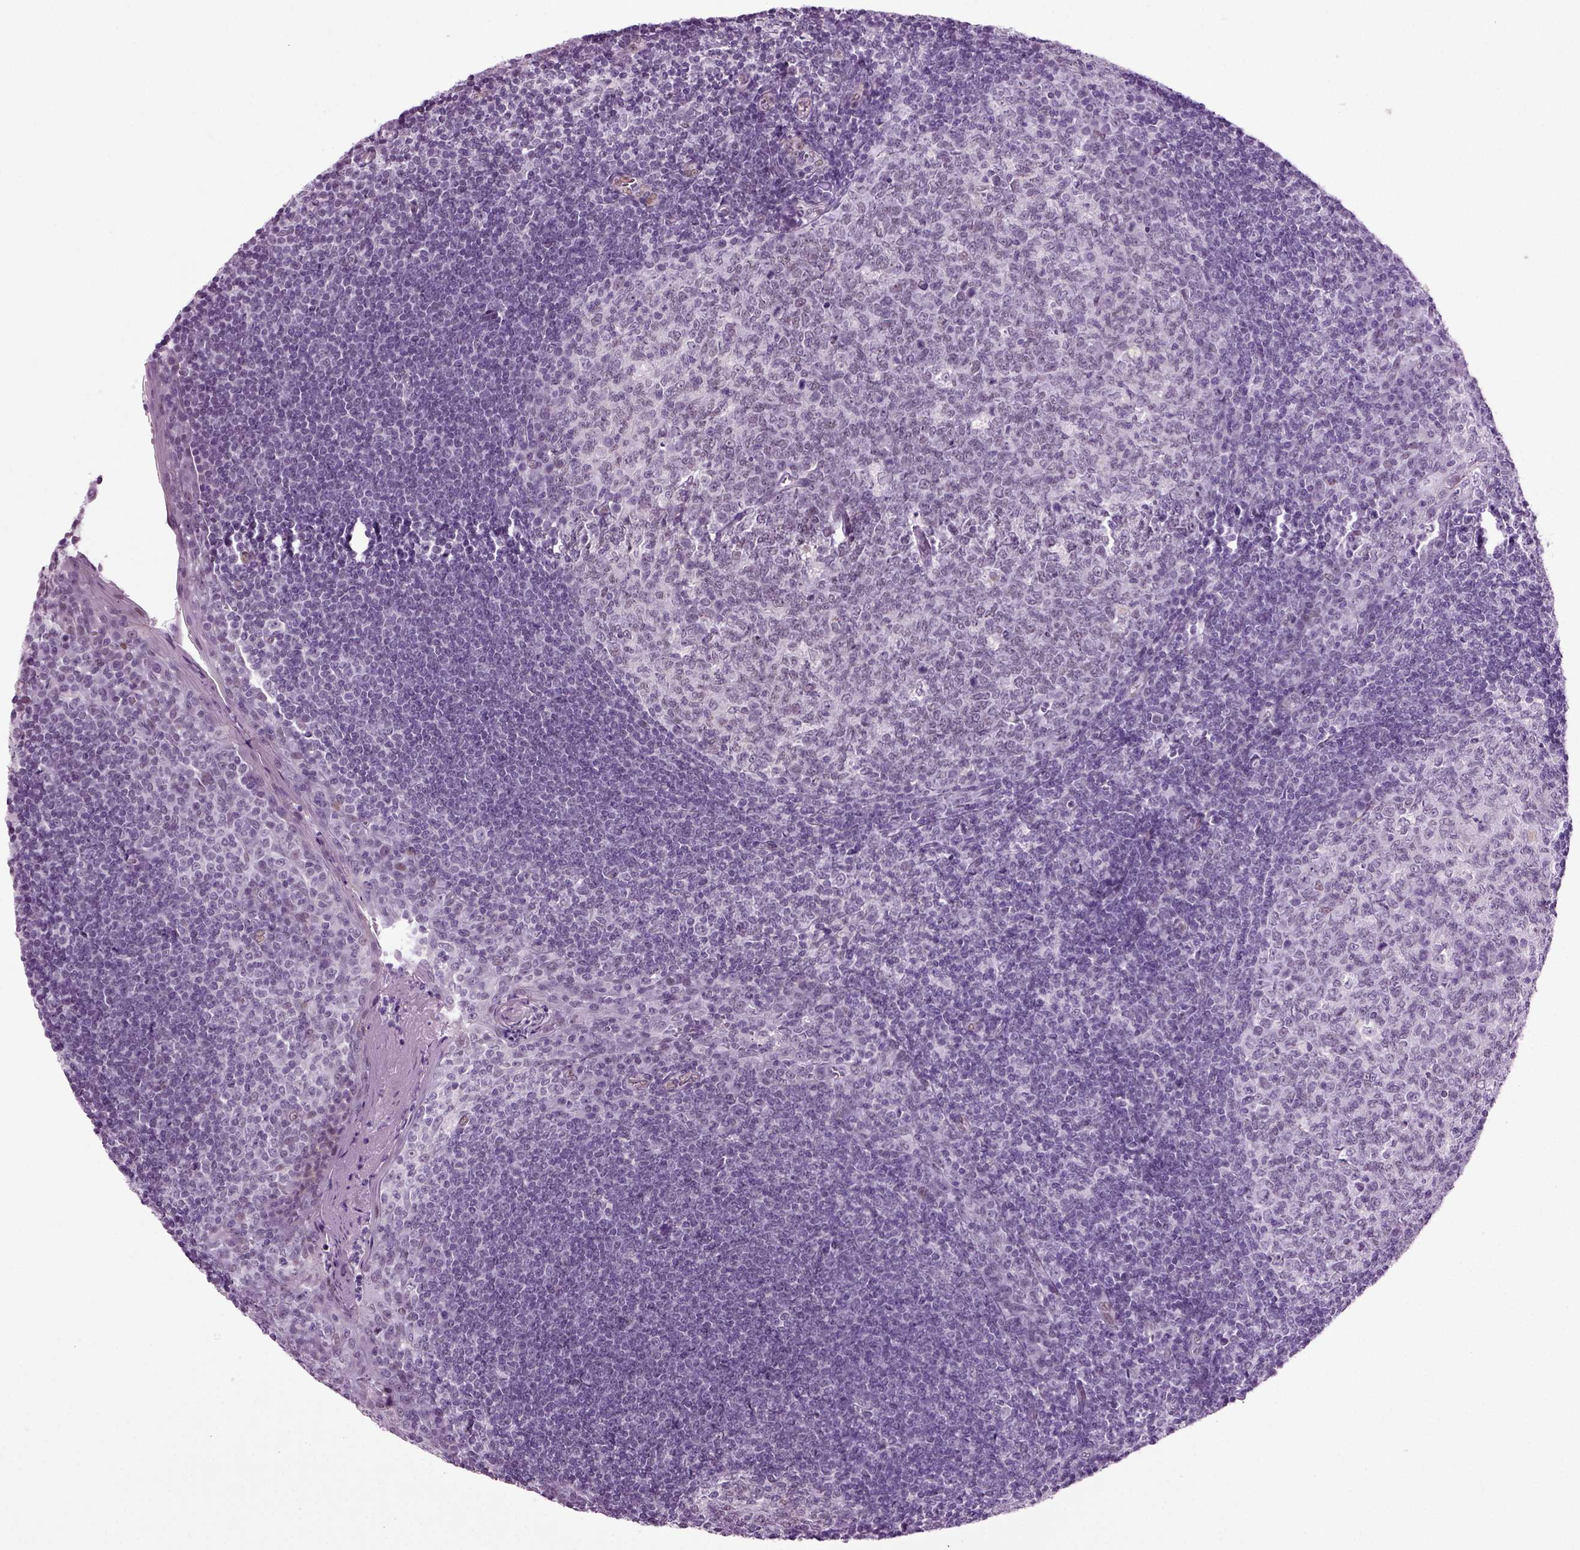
{"staining": {"intensity": "negative", "quantity": "none", "location": "none"}, "tissue": "tonsil", "cell_type": "Germinal center cells", "image_type": "normal", "snomed": [{"axis": "morphology", "description": "Normal tissue, NOS"}, {"axis": "topography", "description": "Tonsil"}], "caption": "DAB immunohistochemical staining of normal human tonsil displays no significant positivity in germinal center cells. The staining is performed using DAB brown chromogen with nuclei counter-stained in using hematoxylin.", "gene": "RFX3", "patient": {"sex": "female", "age": 13}}